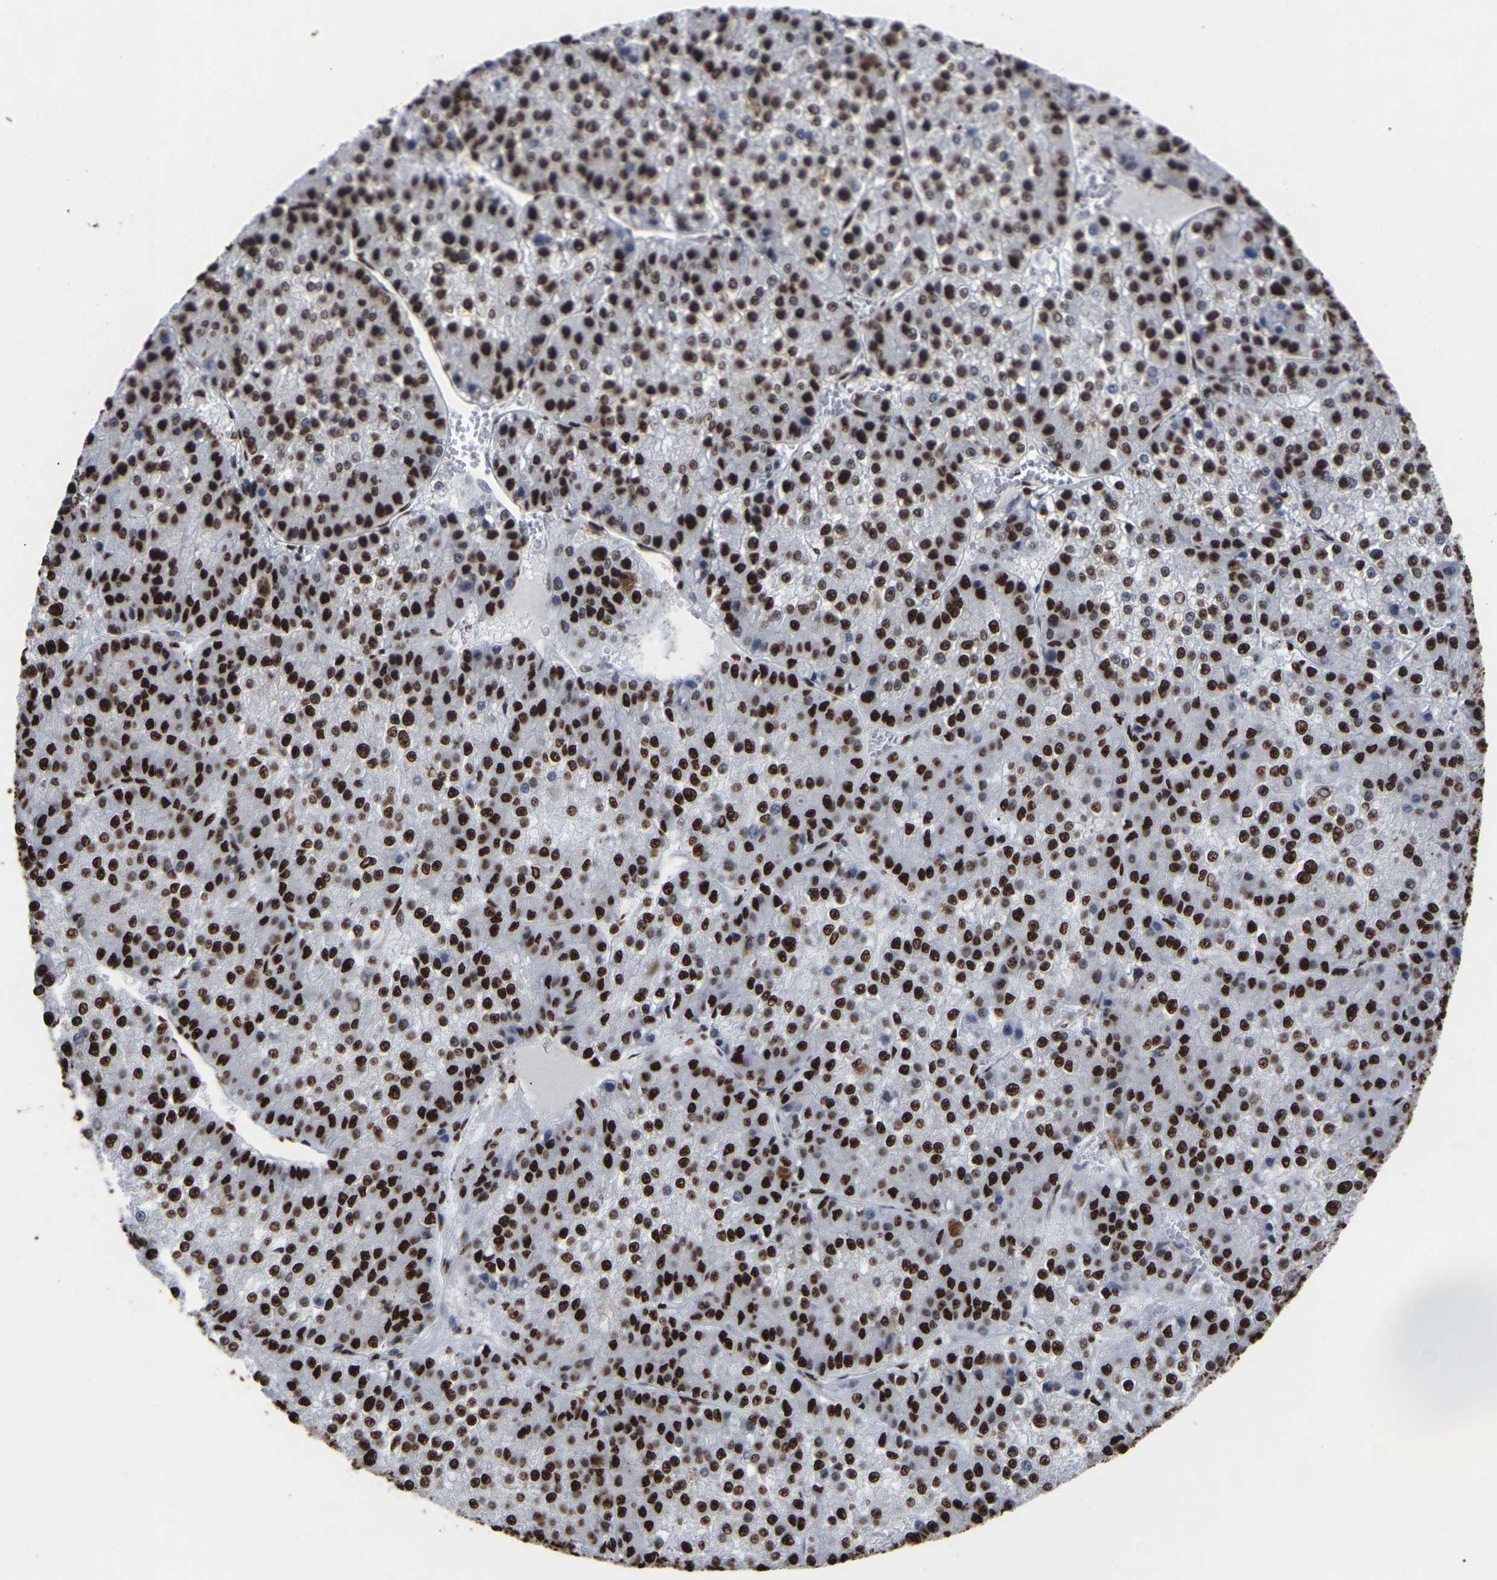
{"staining": {"intensity": "strong", "quantity": ">75%", "location": "nuclear"}, "tissue": "liver cancer", "cell_type": "Tumor cells", "image_type": "cancer", "snomed": [{"axis": "morphology", "description": "Carcinoma, Hepatocellular, NOS"}, {"axis": "topography", "description": "Liver"}], "caption": "Hepatocellular carcinoma (liver) tissue reveals strong nuclear positivity in about >75% of tumor cells, visualized by immunohistochemistry.", "gene": "RBL2", "patient": {"sex": "female", "age": 73}}